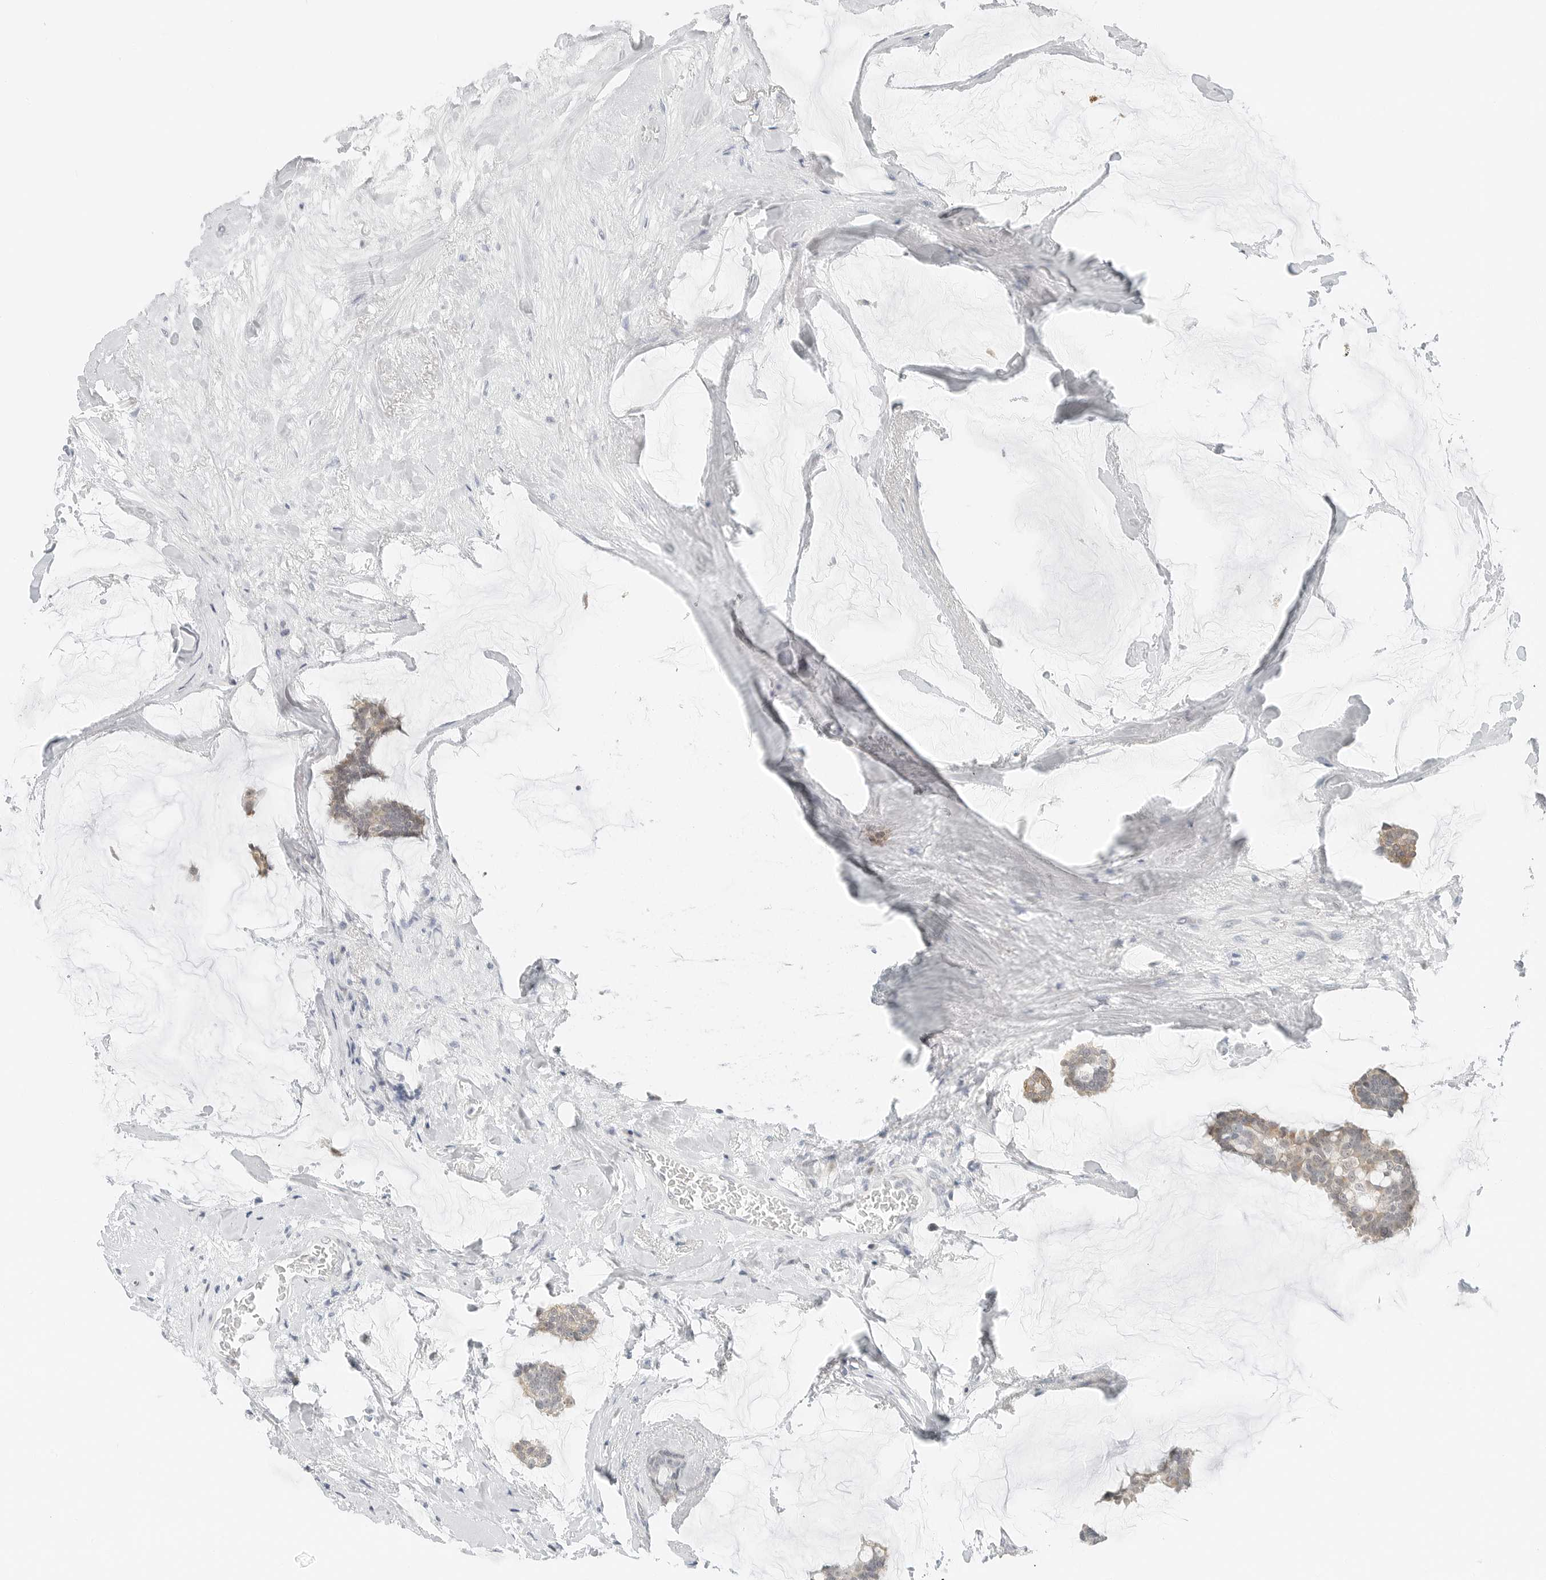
{"staining": {"intensity": "weak", "quantity": "25%-75%", "location": "cytoplasmic/membranous"}, "tissue": "breast cancer", "cell_type": "Tumor cells", "image_type": "cancer", "snomed": [{"axis": "morphology", "description": "Duct carcinoma"}, {"axis": "topography", "description": "Breast"}], "caption": "Immunohistochemistry (IHC) (DAB) staining of breast infiltrating ductal carcinoma exhibits weak cytoplasmic/membranous protein positivity in about 25%-75% of tumor cells.", "gene": "CCSAP", "patient": {"sex": "female", "age": 93}}